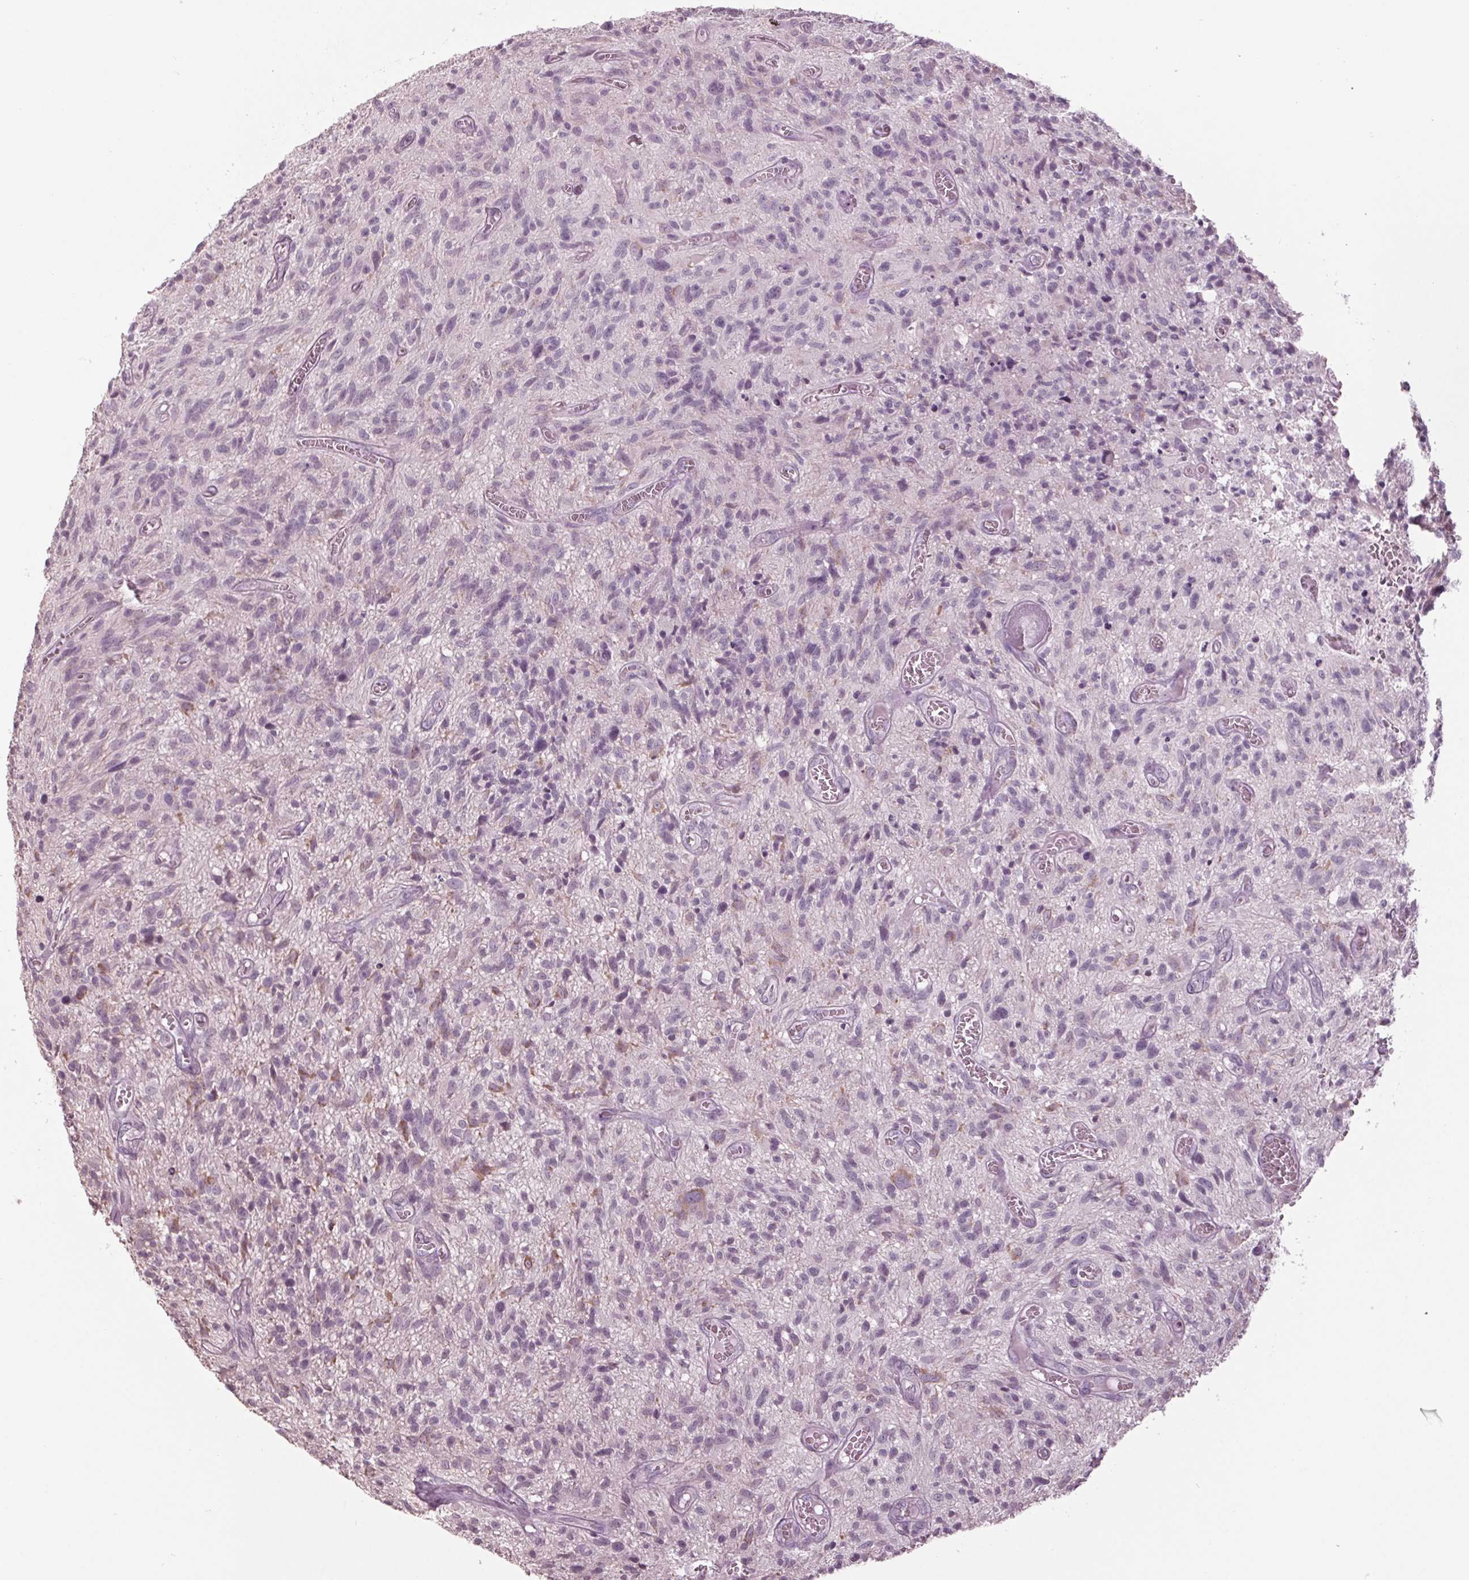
{"staining": {"intensity": "negative", "quantity": "none", "location": "none"}, "tissue": "glioma", "cell_type": "Tumor cells", "image_type": "cancer", "snomed": [{"axis": "morphology", "description": "Glioma, malignant, High grade"}, {"axis": "topography", "description": "Brain"}], "caption": "This is an immunohistochemistry (IHC) photomicrograph of human malignant glioma (high-grade). There is no expression in tumor cells.", "gene": "TNNC2", "patient": {"sex": "male", "age": 75}}